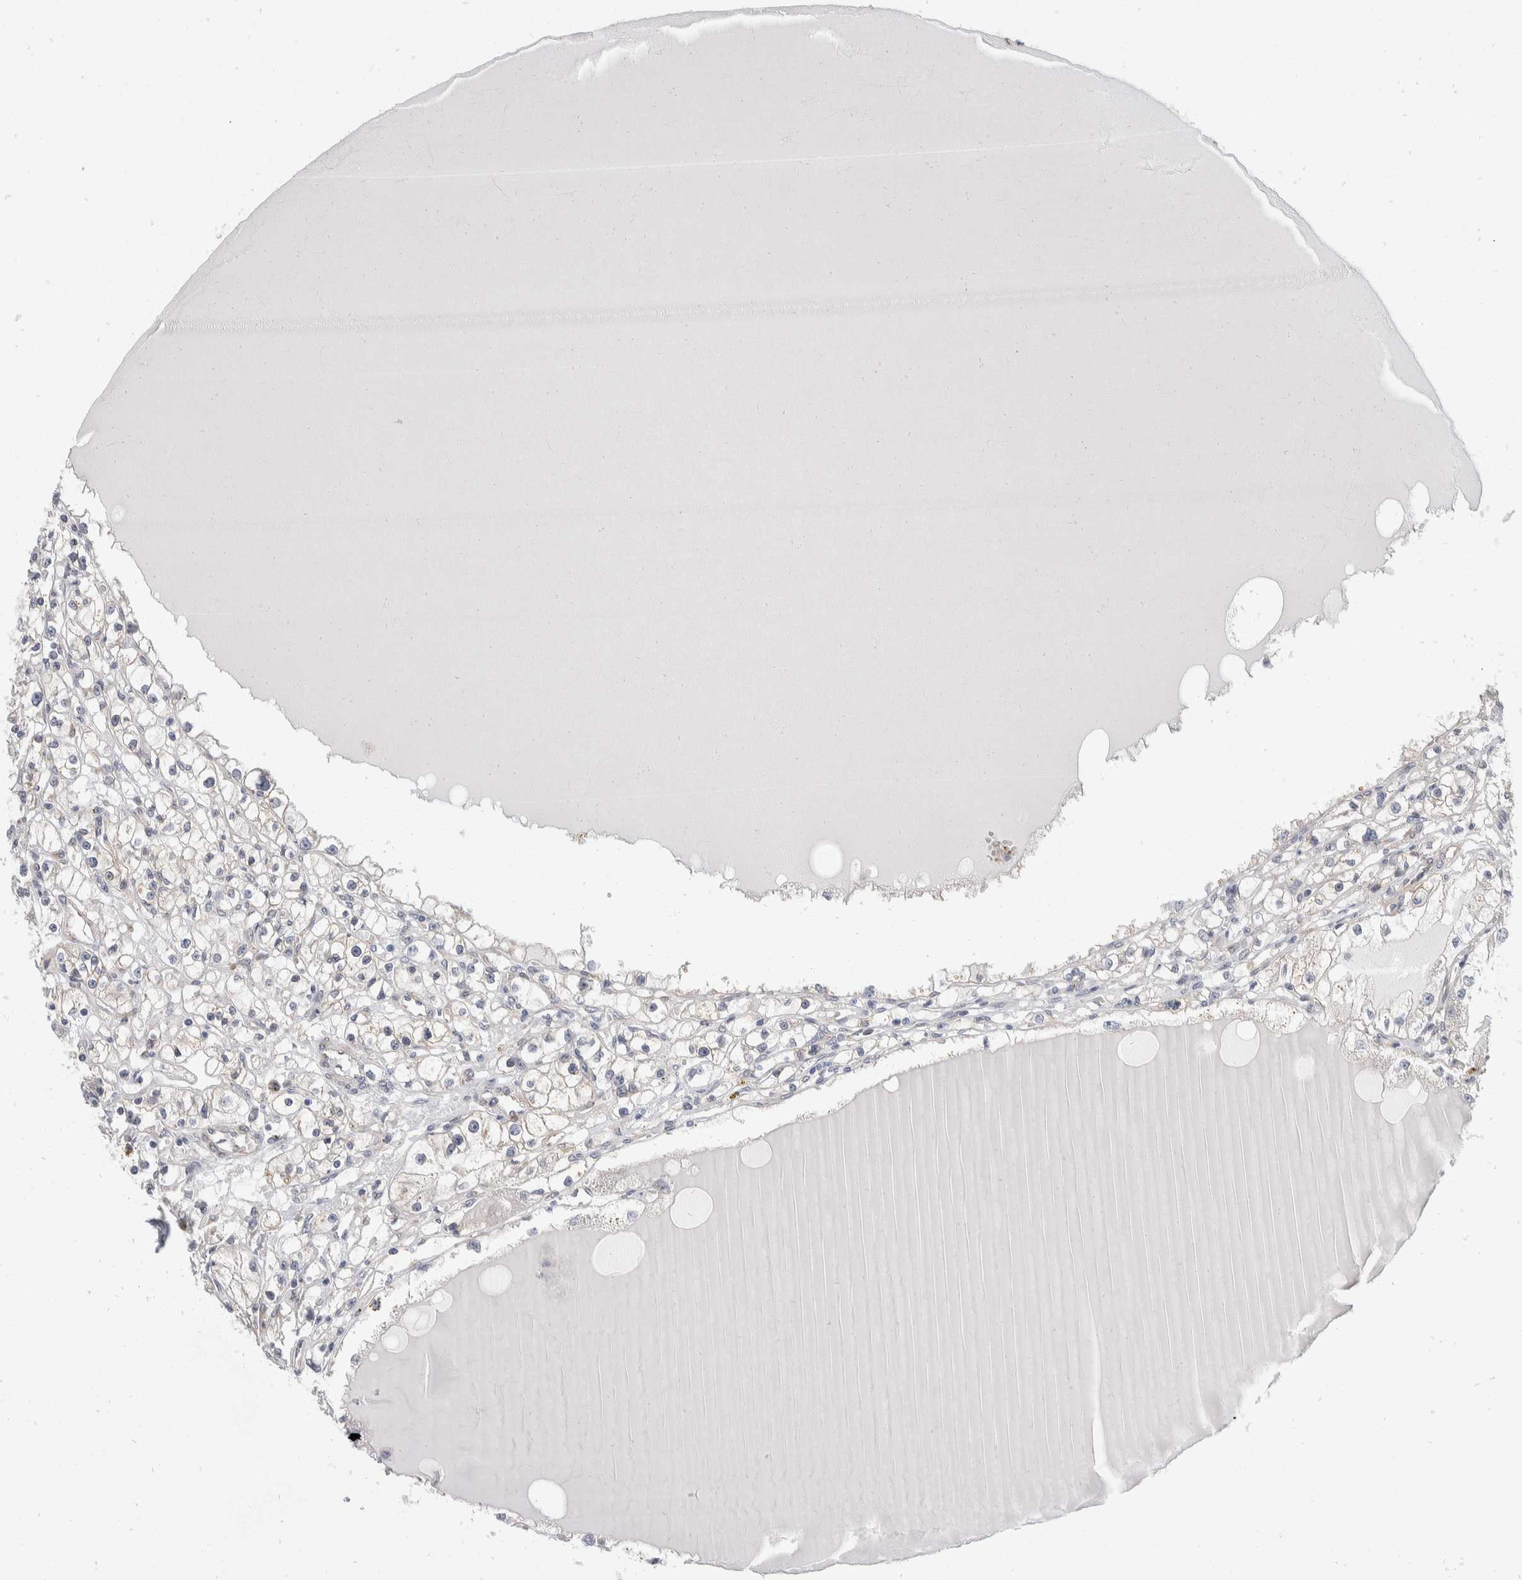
{"staining": {"intensity": "weak", "quantity": "<25%", "location": "cytoplasmic/membranous"}, "tissue": "renal cancer", "cell_type": "Tumor cells", "image_type": "cancer", "snomed": [{"axis": "morphology", "description": "Adenocarcinoma, NOS"}, {"axis": "topography", "description": "Kidney"}], "caption": "DAB (3,3'-diaminobenzidine) immunohistochemical staining of human renal adenocarcinoma shows no significant positivity in tumor cells.", "gene": "TMEM245", "patient": {"sex": "male", "age": 56}}